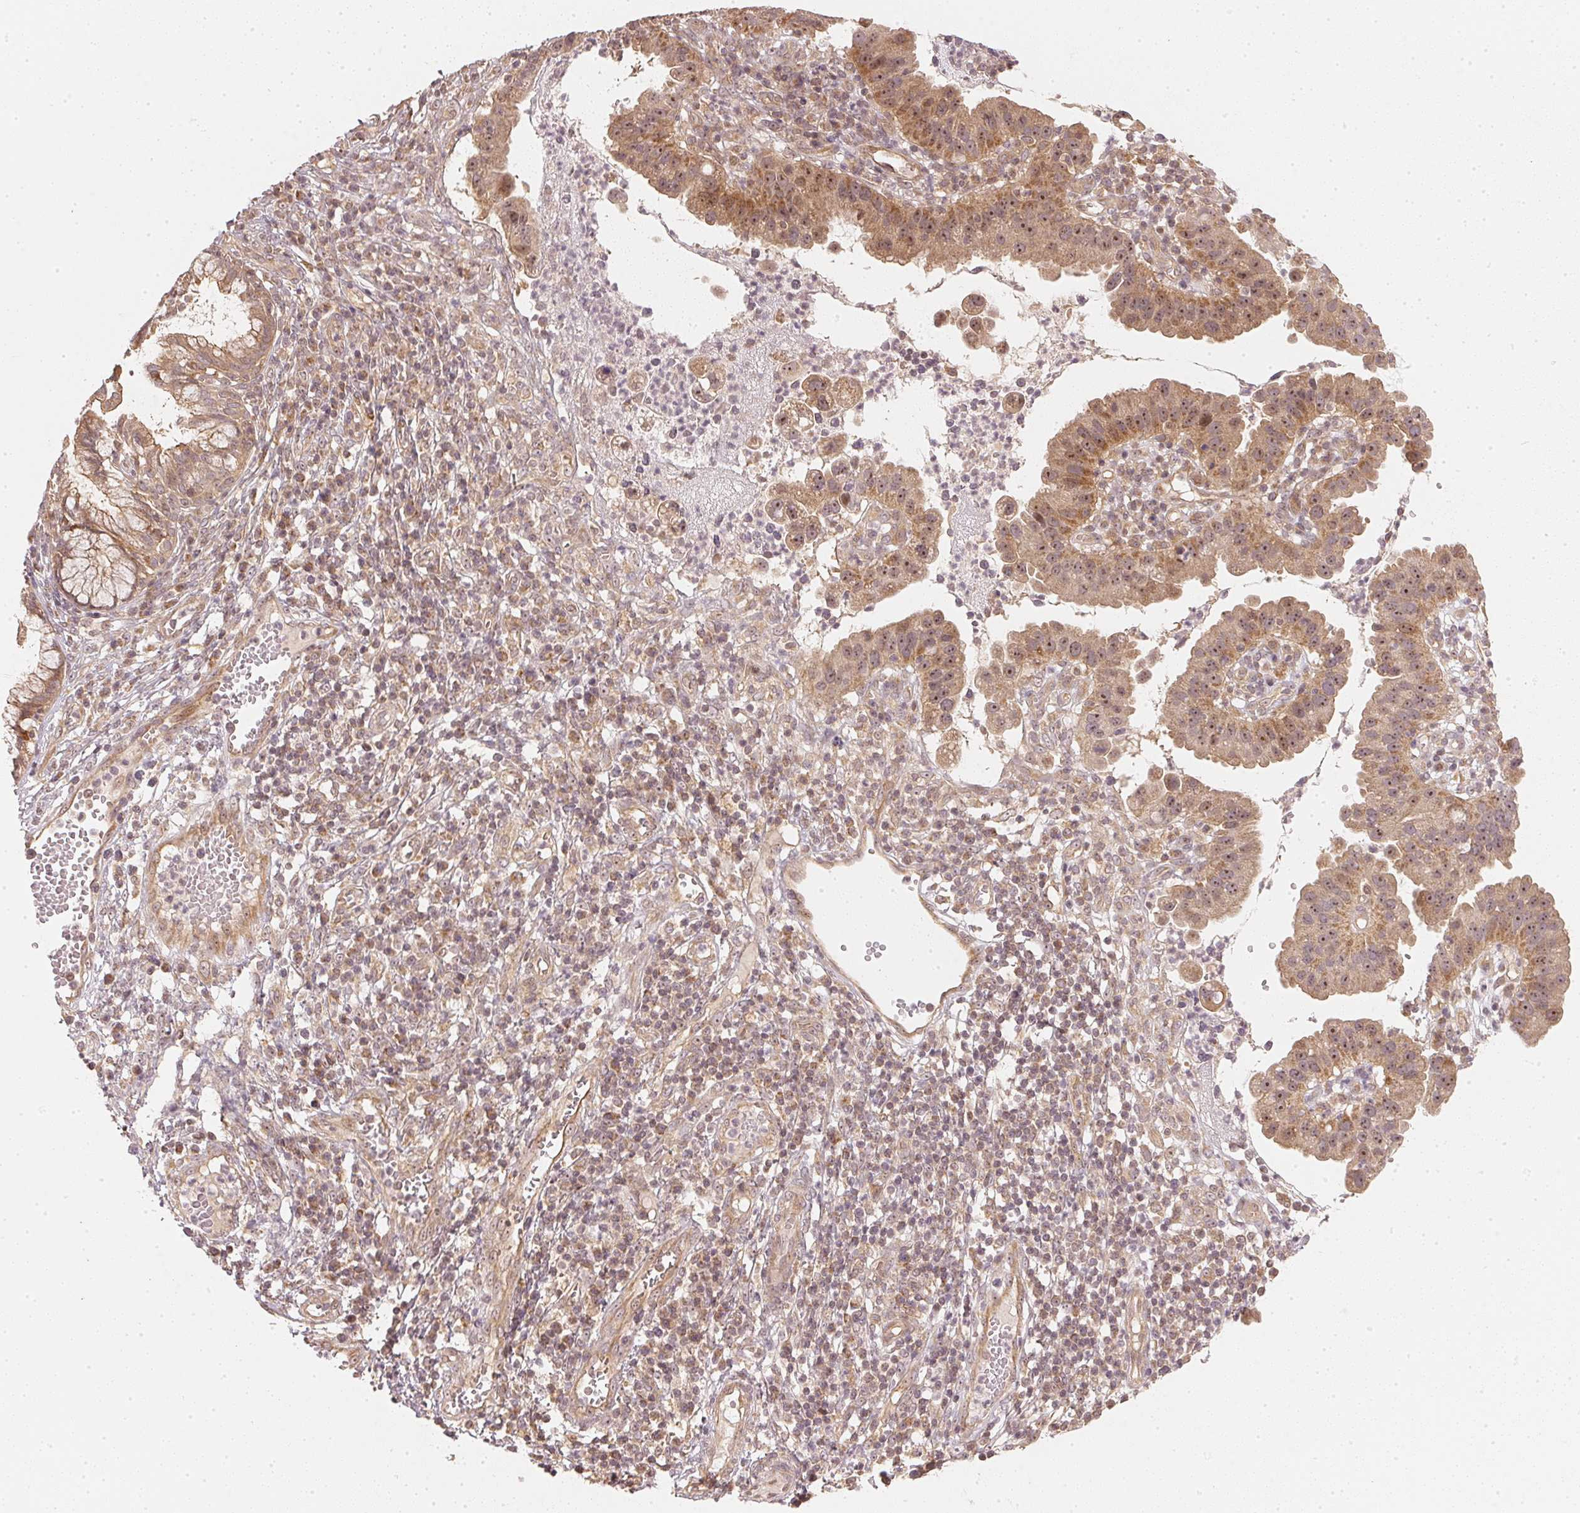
{"staining": {"intensity": "moderate", "quantity": ">75%", "location": "cytoplasmic/membranous,nuclear"}, "tissue": "cervical cancer", "cell_type": "Tumor cells", "image_type": "cancer", "snomed": [{"axis": "morphology", "description": "Adenocarcinoma, NOS"}, {"axis": "topography", "description": "Cervix"}], "caption": "Human cervical adenocarcinoma stained with a brown dye exhibits moderate cytoplasmic/membranous and nuclear positive staining in approximately >75% of tumor cells.", "gene": "WDR54", "patient": {"sex": "female", "age": 34}}